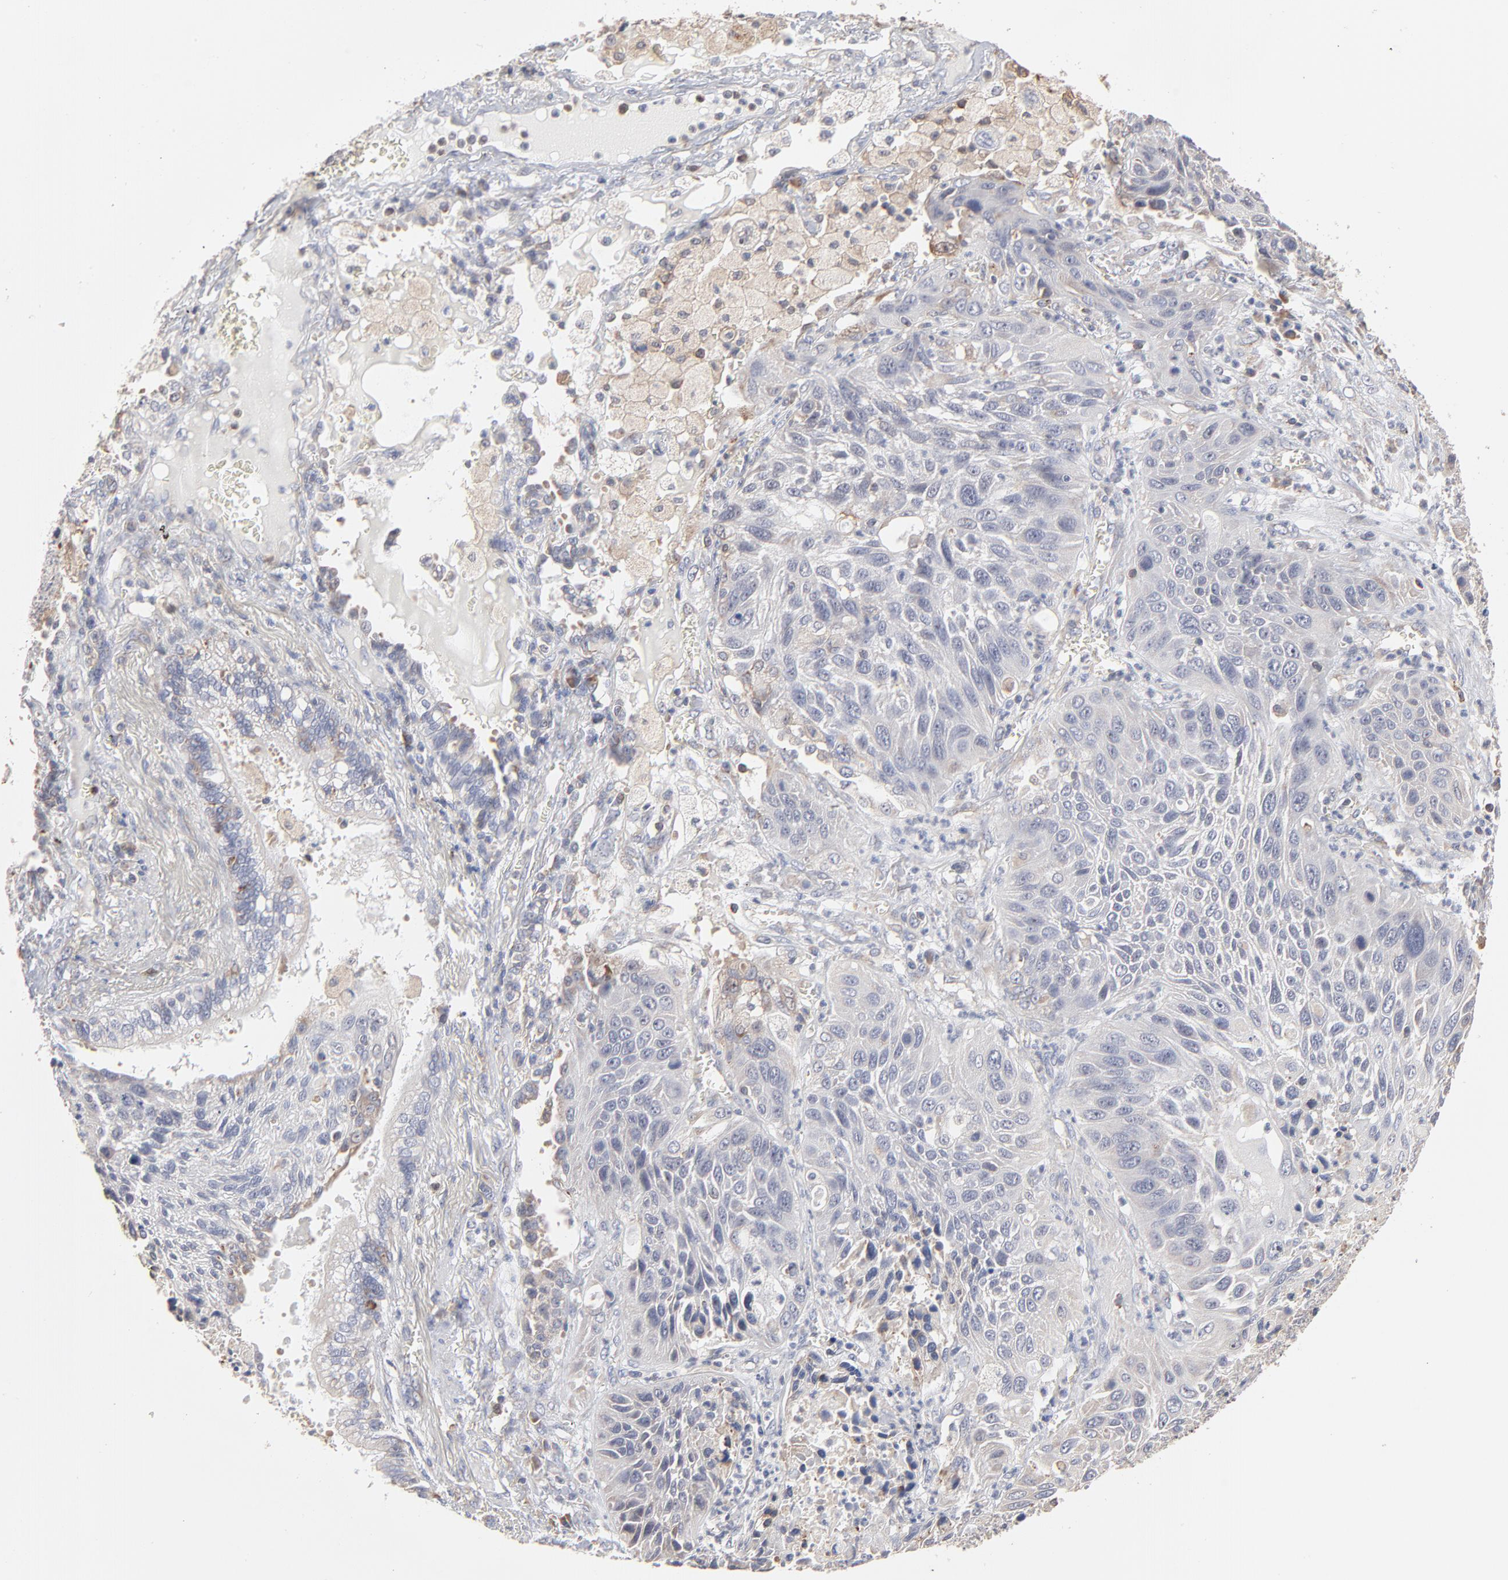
{"staining": {"intensity": "weak", "quantity": "<25%", "location": "cytoplasmic/membranous"}, "tissue": "lung cancer", "cell_type": "Tumor cells", "image_type": "cancer", "snomed": [{"axis": "morphology", "description": "Squamous cell carcinoma, NOS"}, {"axis": "topography", "description": "Lung"}], "caption": "A micrograph of lung cancer stained for a protein shows no brown staining in tumor cells.", "gene": "RNF213", "patient": {"sex": "female", "age": 76}}